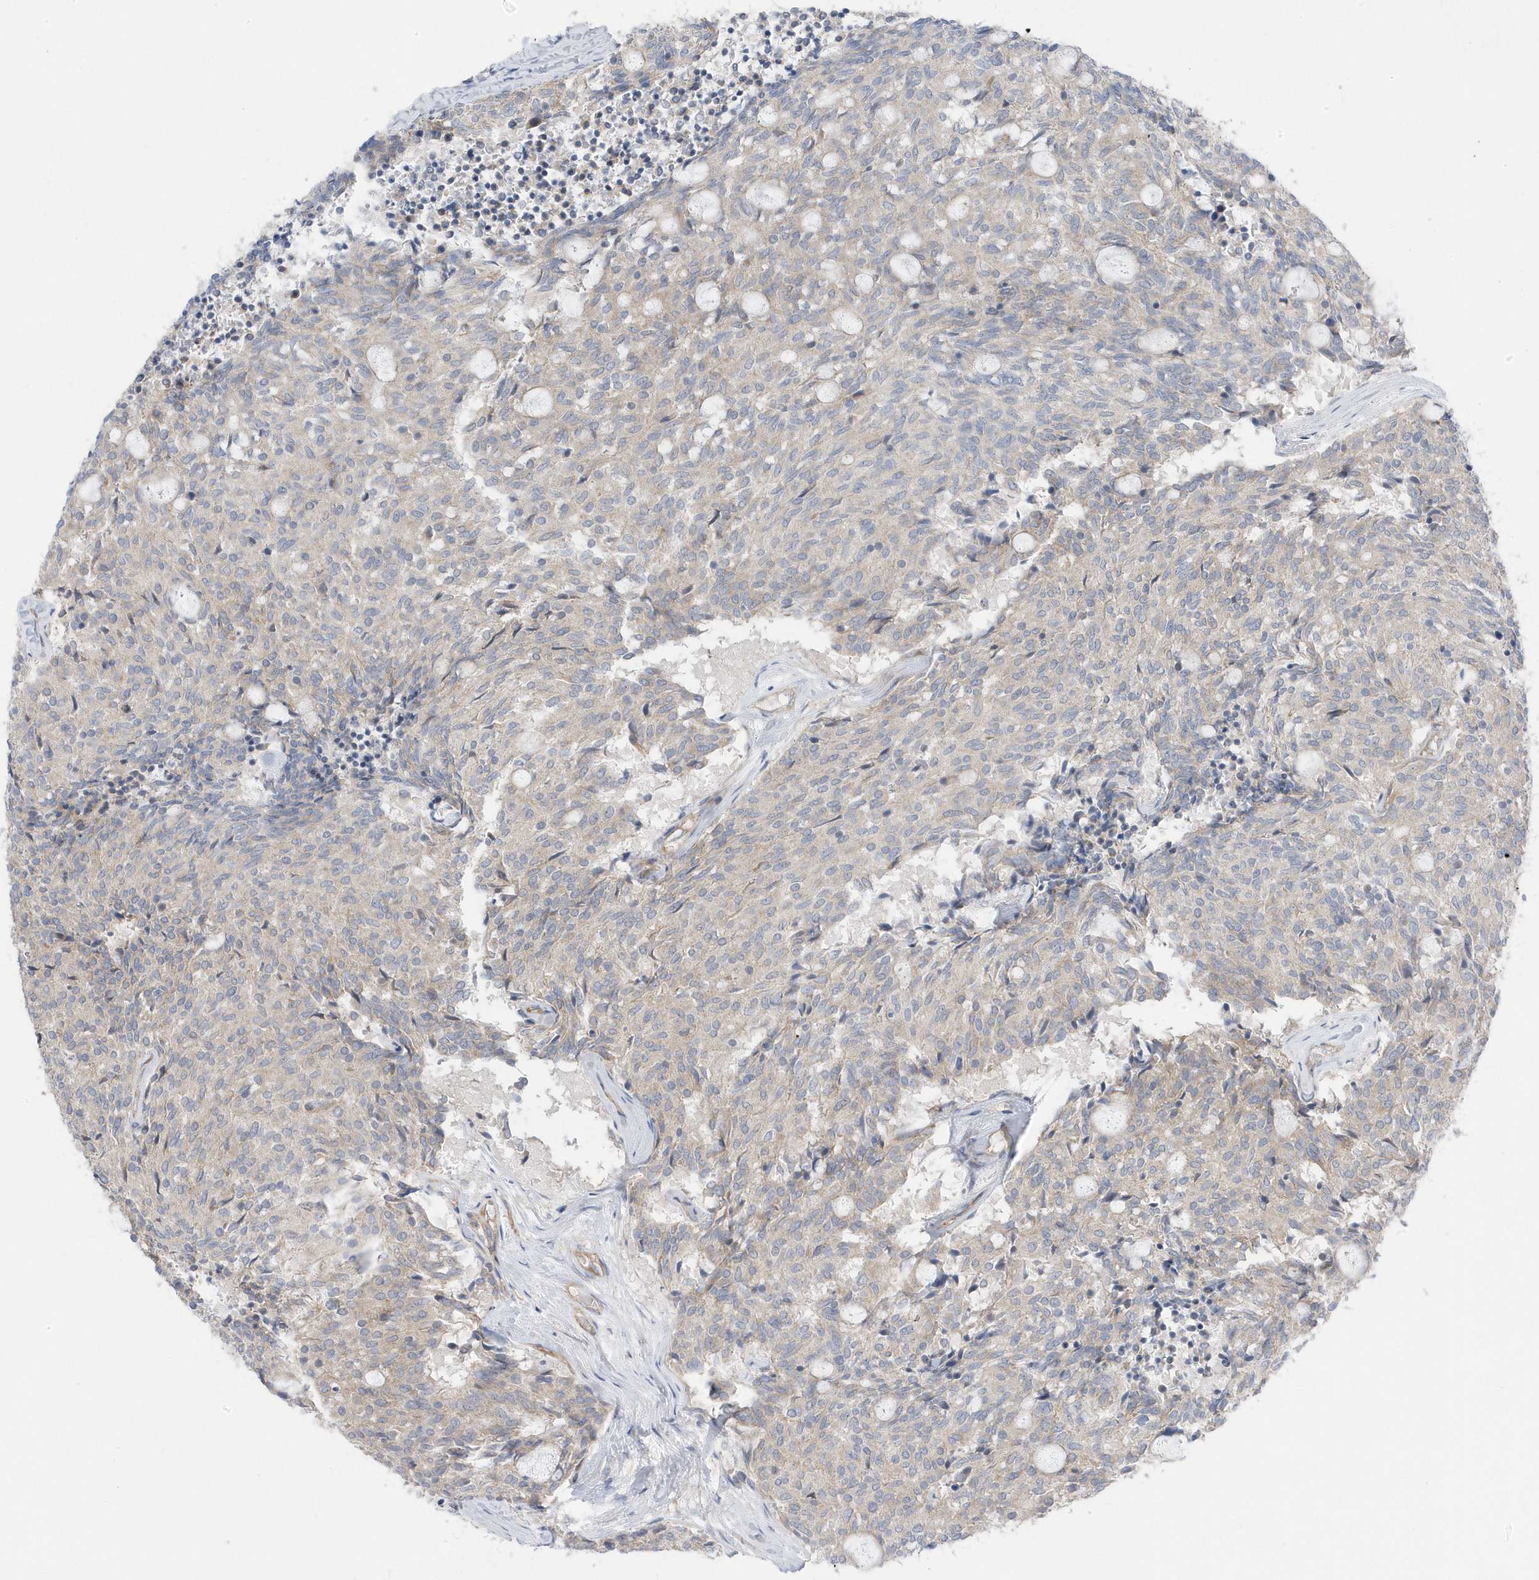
{"staining": {"intensity": "weak", "quantity": "25%-75%", "location": "cytoplasmic/membranous"}, "tissue": "carcinoid", "cell_type": "Tumor cells", "image_type": "cancer", "snomed": [{"axis": "morphology", "description": "Carcinoid, malignant, NOS"}, {"axis": "topography", "description": "Pancreas"}], "caption": "Carcinoid (malignant) stained with DAB immunohistochemistry shows low levels of weak cytoplasmic/membranous positivity in about 25%-75% of tumor cells.", "gene": "ANAPC1", "patient": {"sex": "female", "age": 54}}